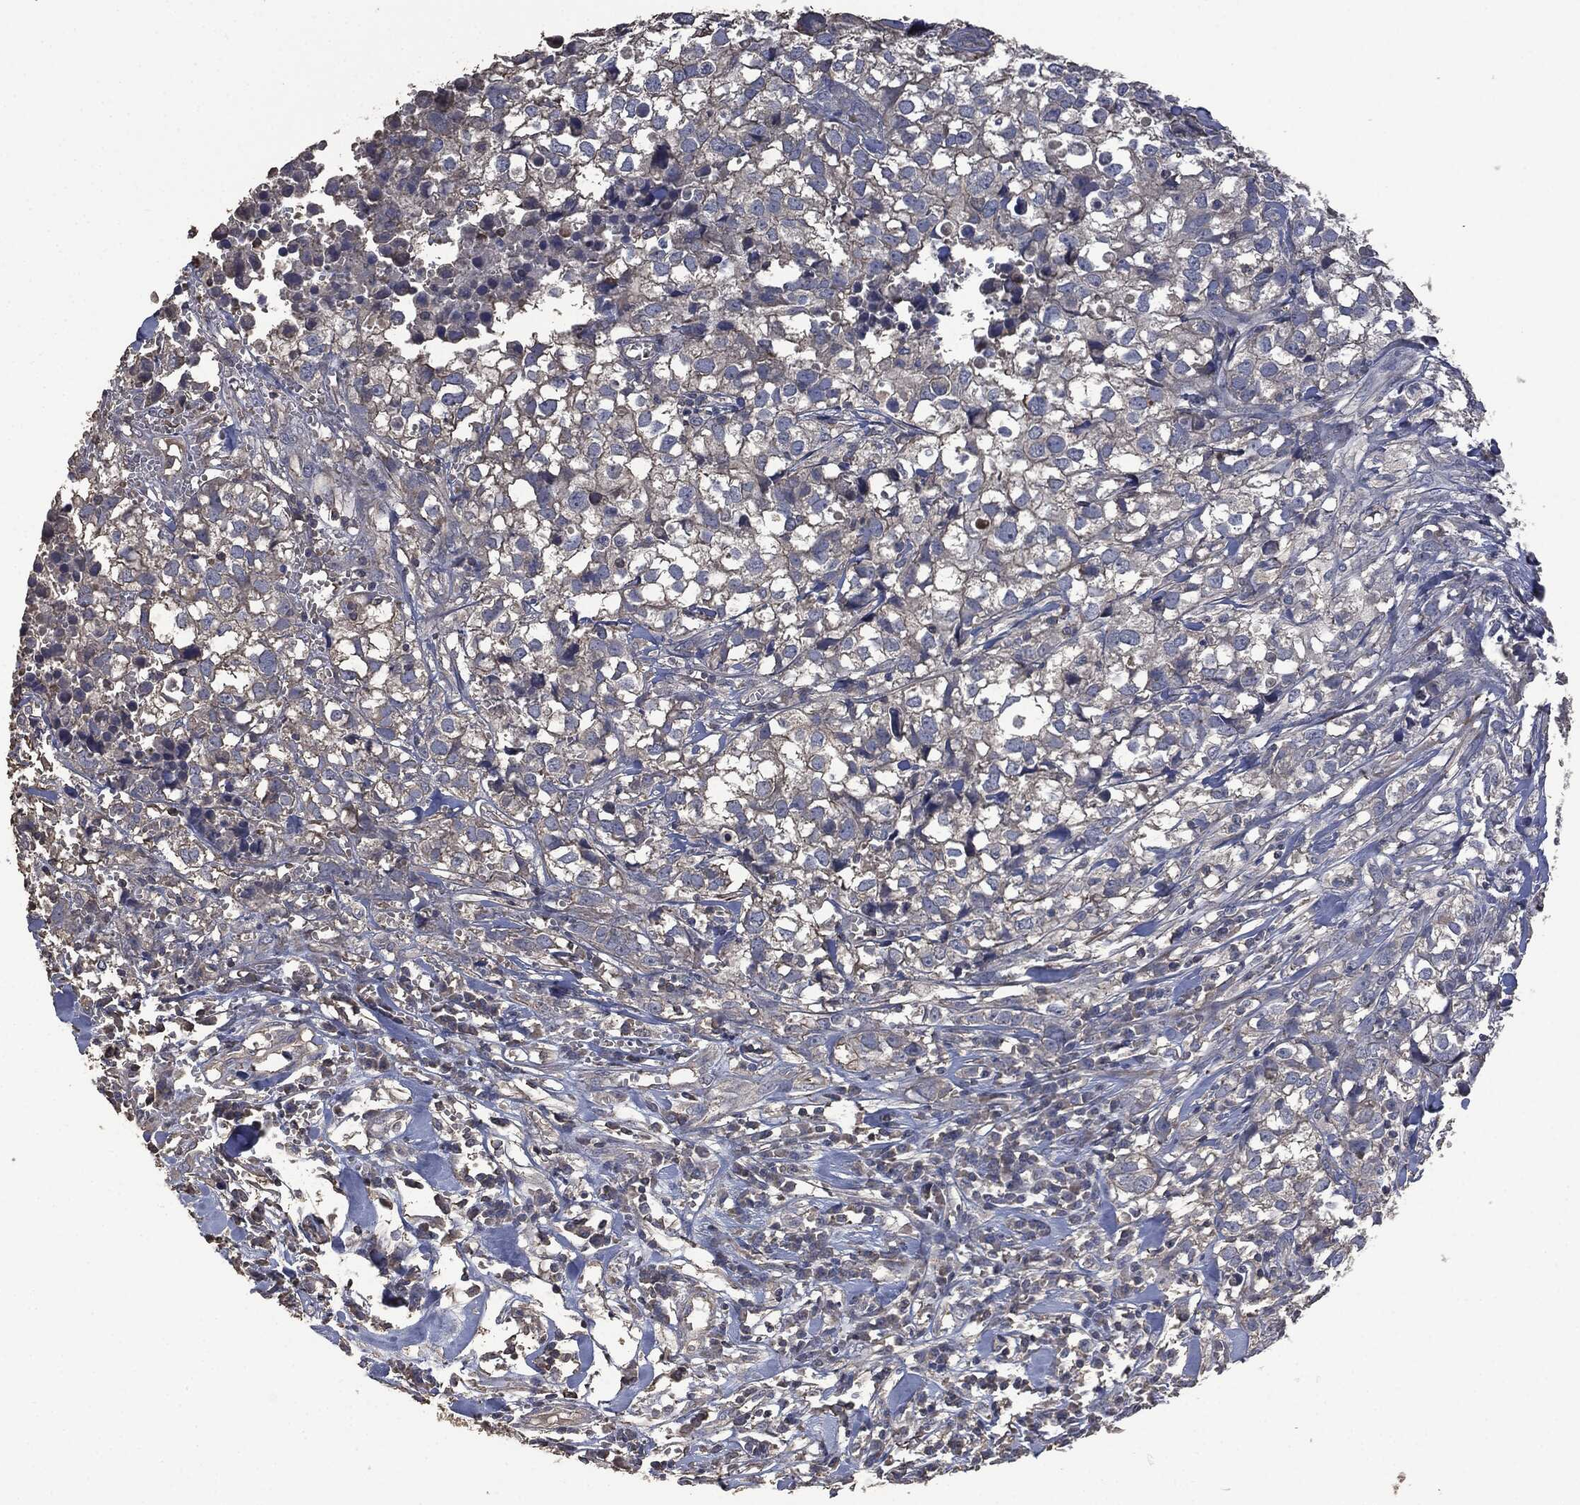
{"staining": {"intensity": "negative", "quantity": "none", "location": "none"}, "tissue": "breast cancer", "cell_type": "Tumor cells", "image_type": "cancer", "snomed": [{"axis": "morphology", "description": "Duct carcinoma"}, {"axis": "topography", "description": "Breast"}], "caption": "This histopathology image is of breast cancer stained with IHC to label a protein in brown with the nuclei are counter-stained blue. There is no expression in tumor cells.", "gene": "MSLN", "patient": {"sex": "female", "age": 30}}